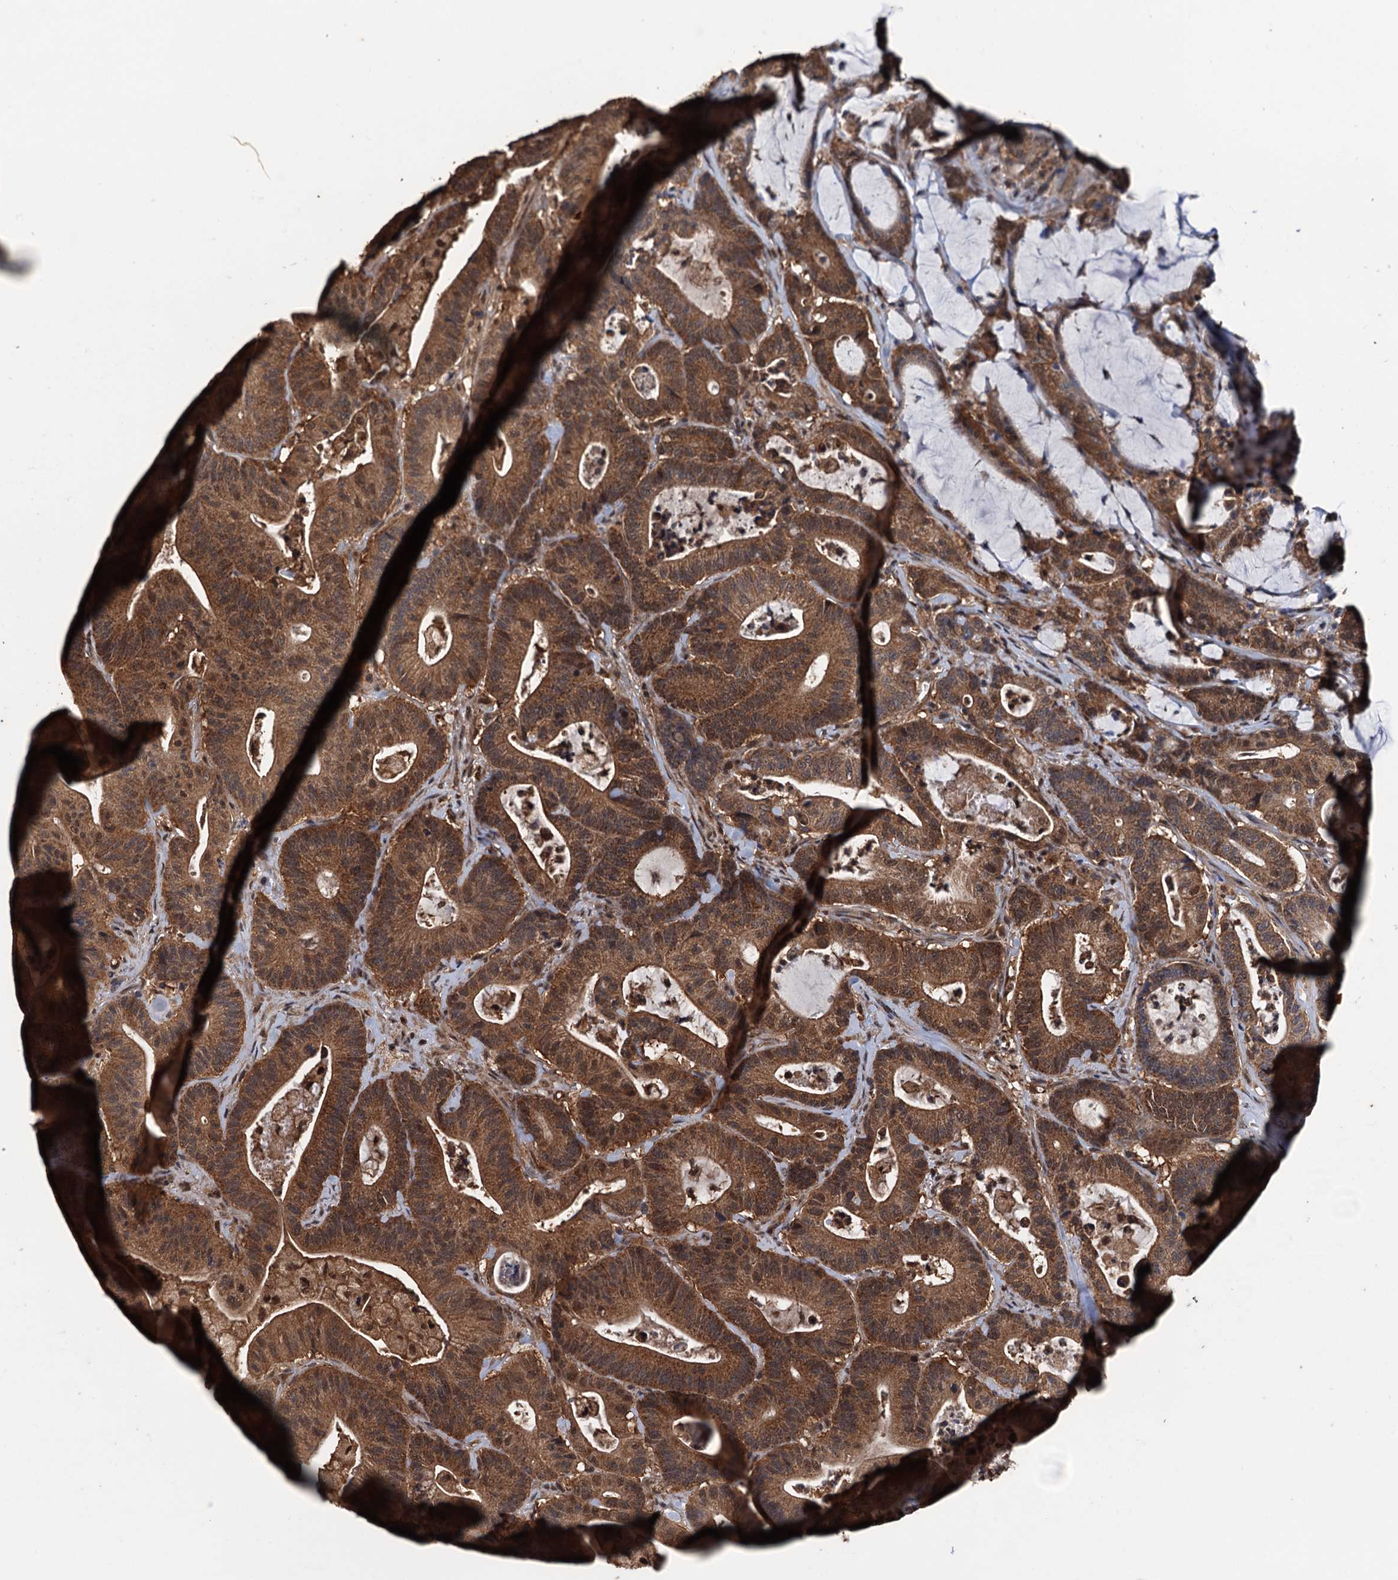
{"staining": {"intensity": "strong", "quantity": ">75%", "location": "cytoplasmic/membranous"}, "tissue": "colorectal cancer", "cell_type": "Tumor cells", "image_type": "cancer", "snomed": [{"axis": "morphology", "description": "Adenocarcinoma, NOS"}, {"axis": "topography", "description": "Colon"}], "caption": "Human colorectal cancer (adenocarcinoma) stained for a protein (brown) demonstrates strong cytoplasmic/membranous positive expression in about >75% of tumor cells.", "gene": "PSMD9", "patient": {"sex": "female", "age": 84}}